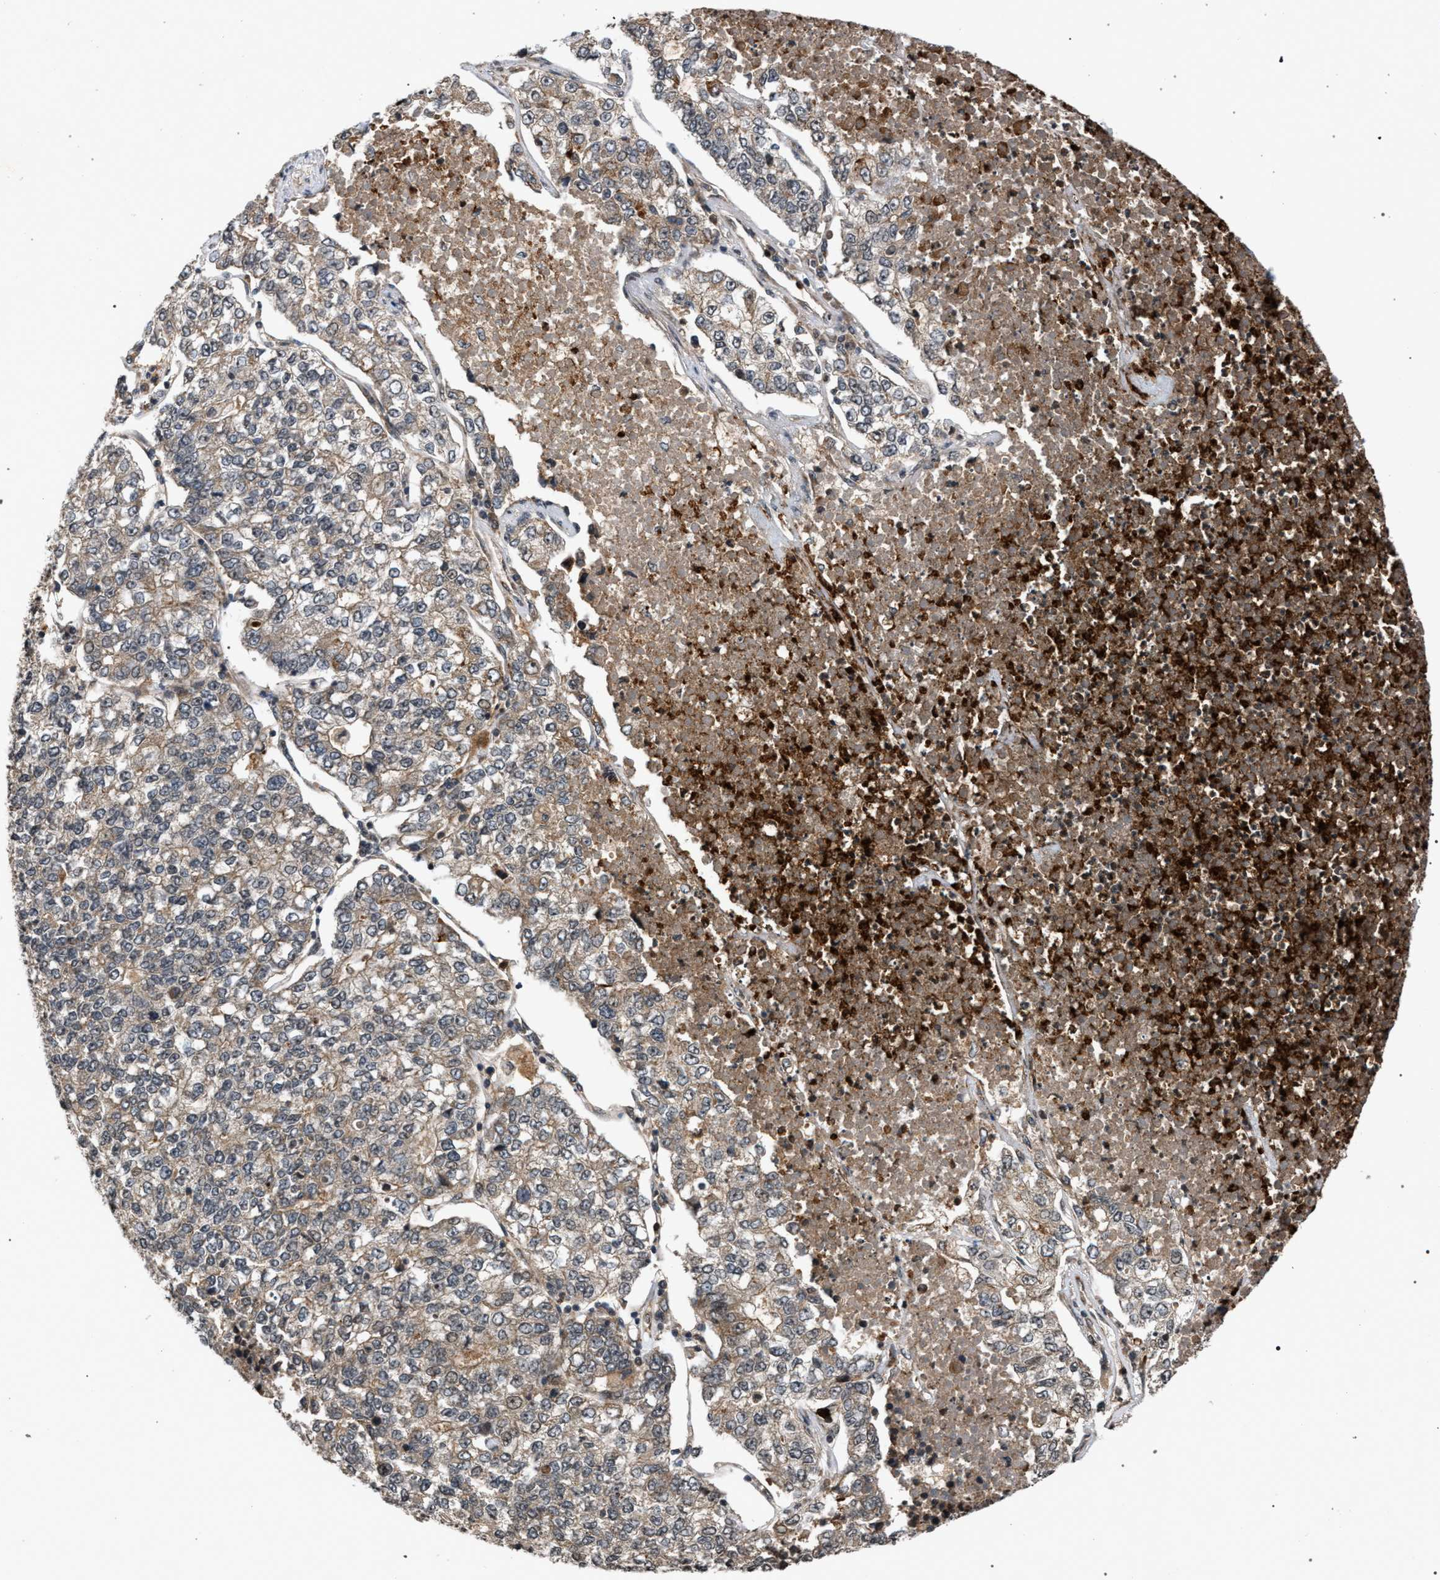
{"staining": {"intensity": "moderate", "quantity": "<25%", "location": "cytoplasmic/membranous"}, "tissue": "lung cancer", "cell_type": "Tumor cells", "image_type": "cancer", "snomed": [{"axis": "morphology", "description": "Adenocarcinoma, NOS"}, {"axis": "topography", "description": "Lung"}], "caption": "Protein expression analysis of lung cancer (adenocarcinoma) exhibits moderate cytoplasmic/membranous positivity in approximately <25% of tumor cells.", "gene": "IRAK4", "patient": {"sex": "male", "age": 49}}